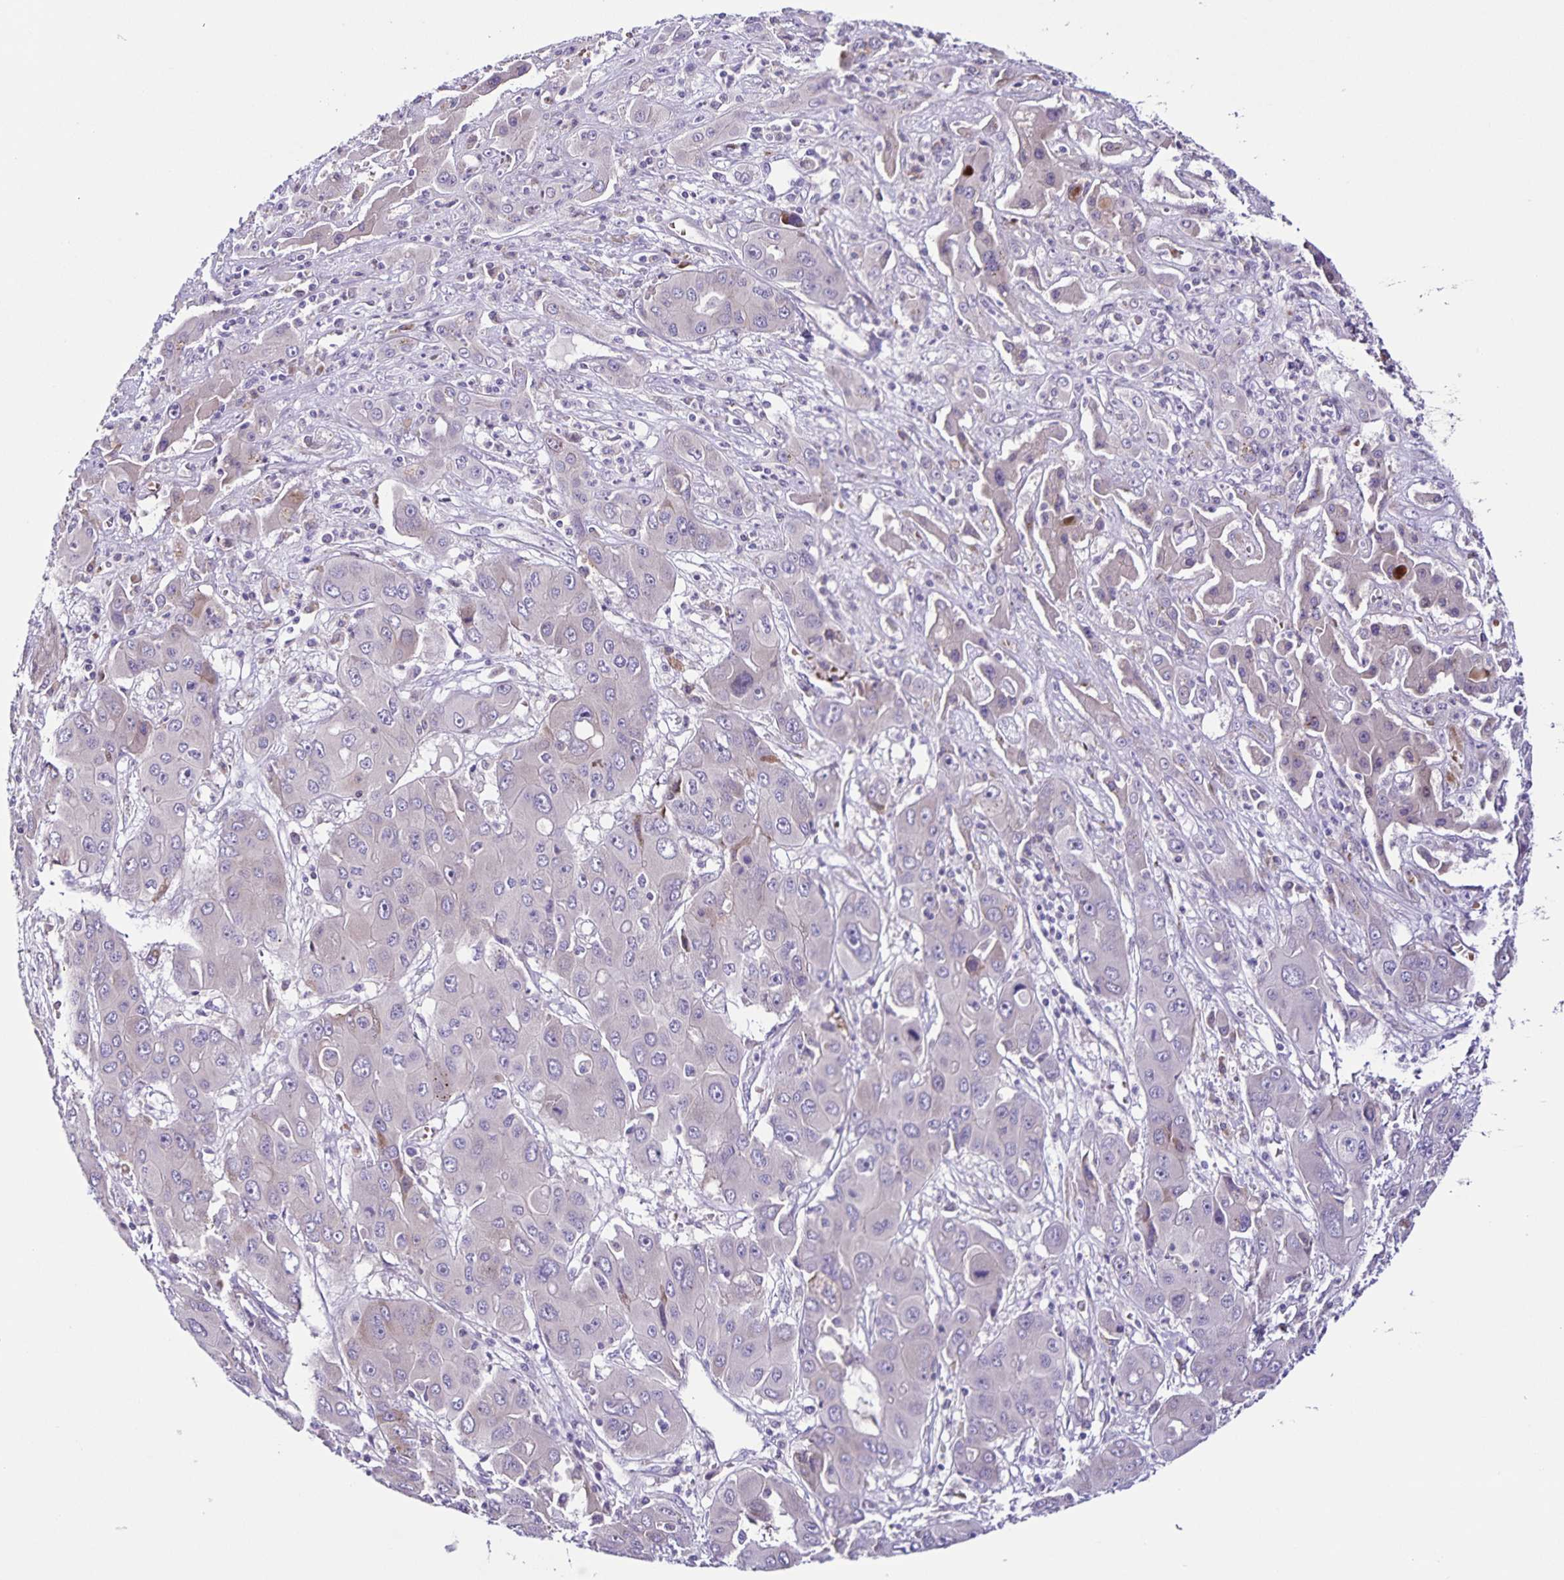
{"staining": {"intensity": "negative", "quantity": "none", "location": "none"}, "tissue": "liver cancer", "cell_type": "Tumor cells", "image_type": "cancer", "snomed": [{"axis": "morphology", "description": "Cholangiocarcinoma"}, {"axis": "topography", "description": "Liver"}], "caption": "IHC micrograph of liver cancer stained for a protein (brown), which reveals no staining in tumor cells.", "gene": "RNFT2", "patient": {"sex": "male", "age": 67}}